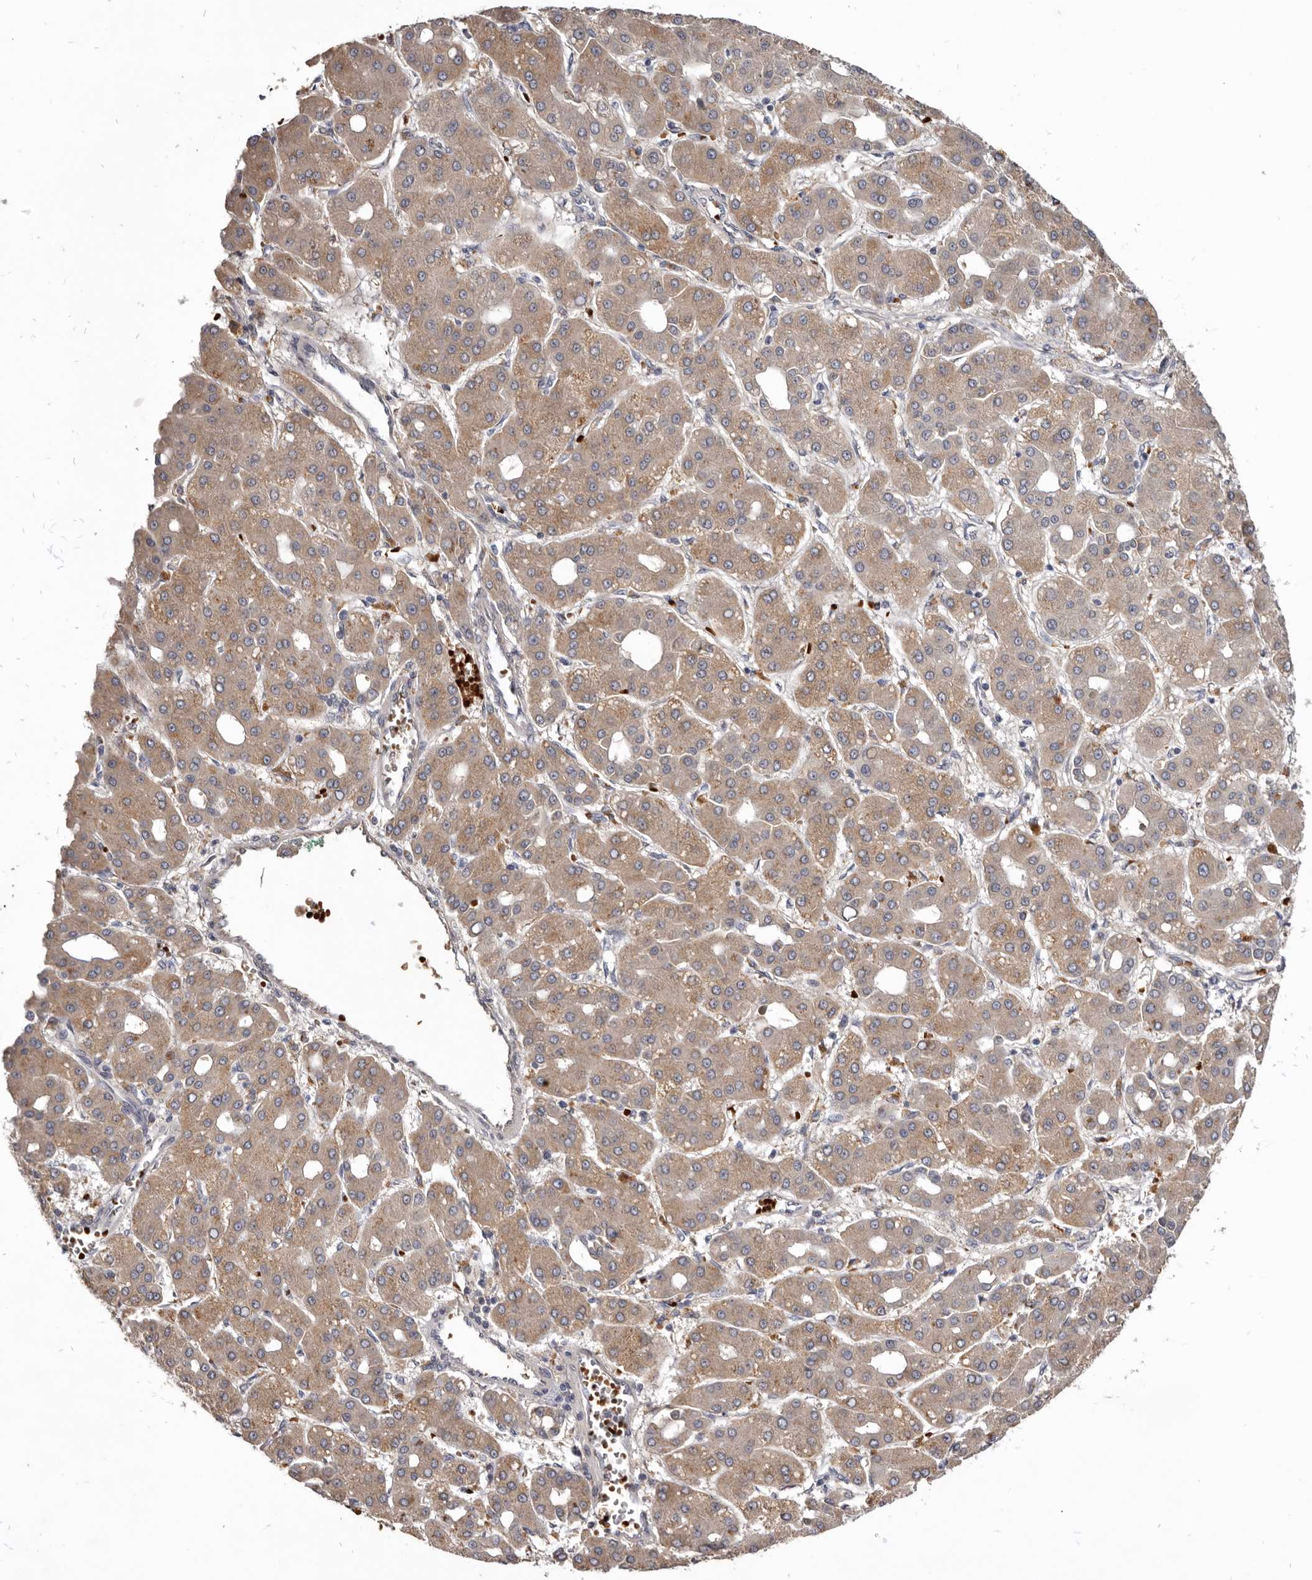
{"staining": {"intensity": "weak", "quantity": ">75%", "location": "cytoplasmic/membranous"}, "tissue": "liver cancer", "cell_type": "Tumor cells", "image_type": "cancer", "snomed": [{"axis": "morphology", "description": "Carcinoma, Hepatocellular, NOS"}, {"axis": "topography", "description": "Liver"}], "caption": "Protein expression analysis of liver hepatocellular carcinoma demonstrates weak cytoplasmic/membranous staining in about >75% of tumor cells.", "gene": "NENF", "patient": {"sex": "male", "age": 65}}